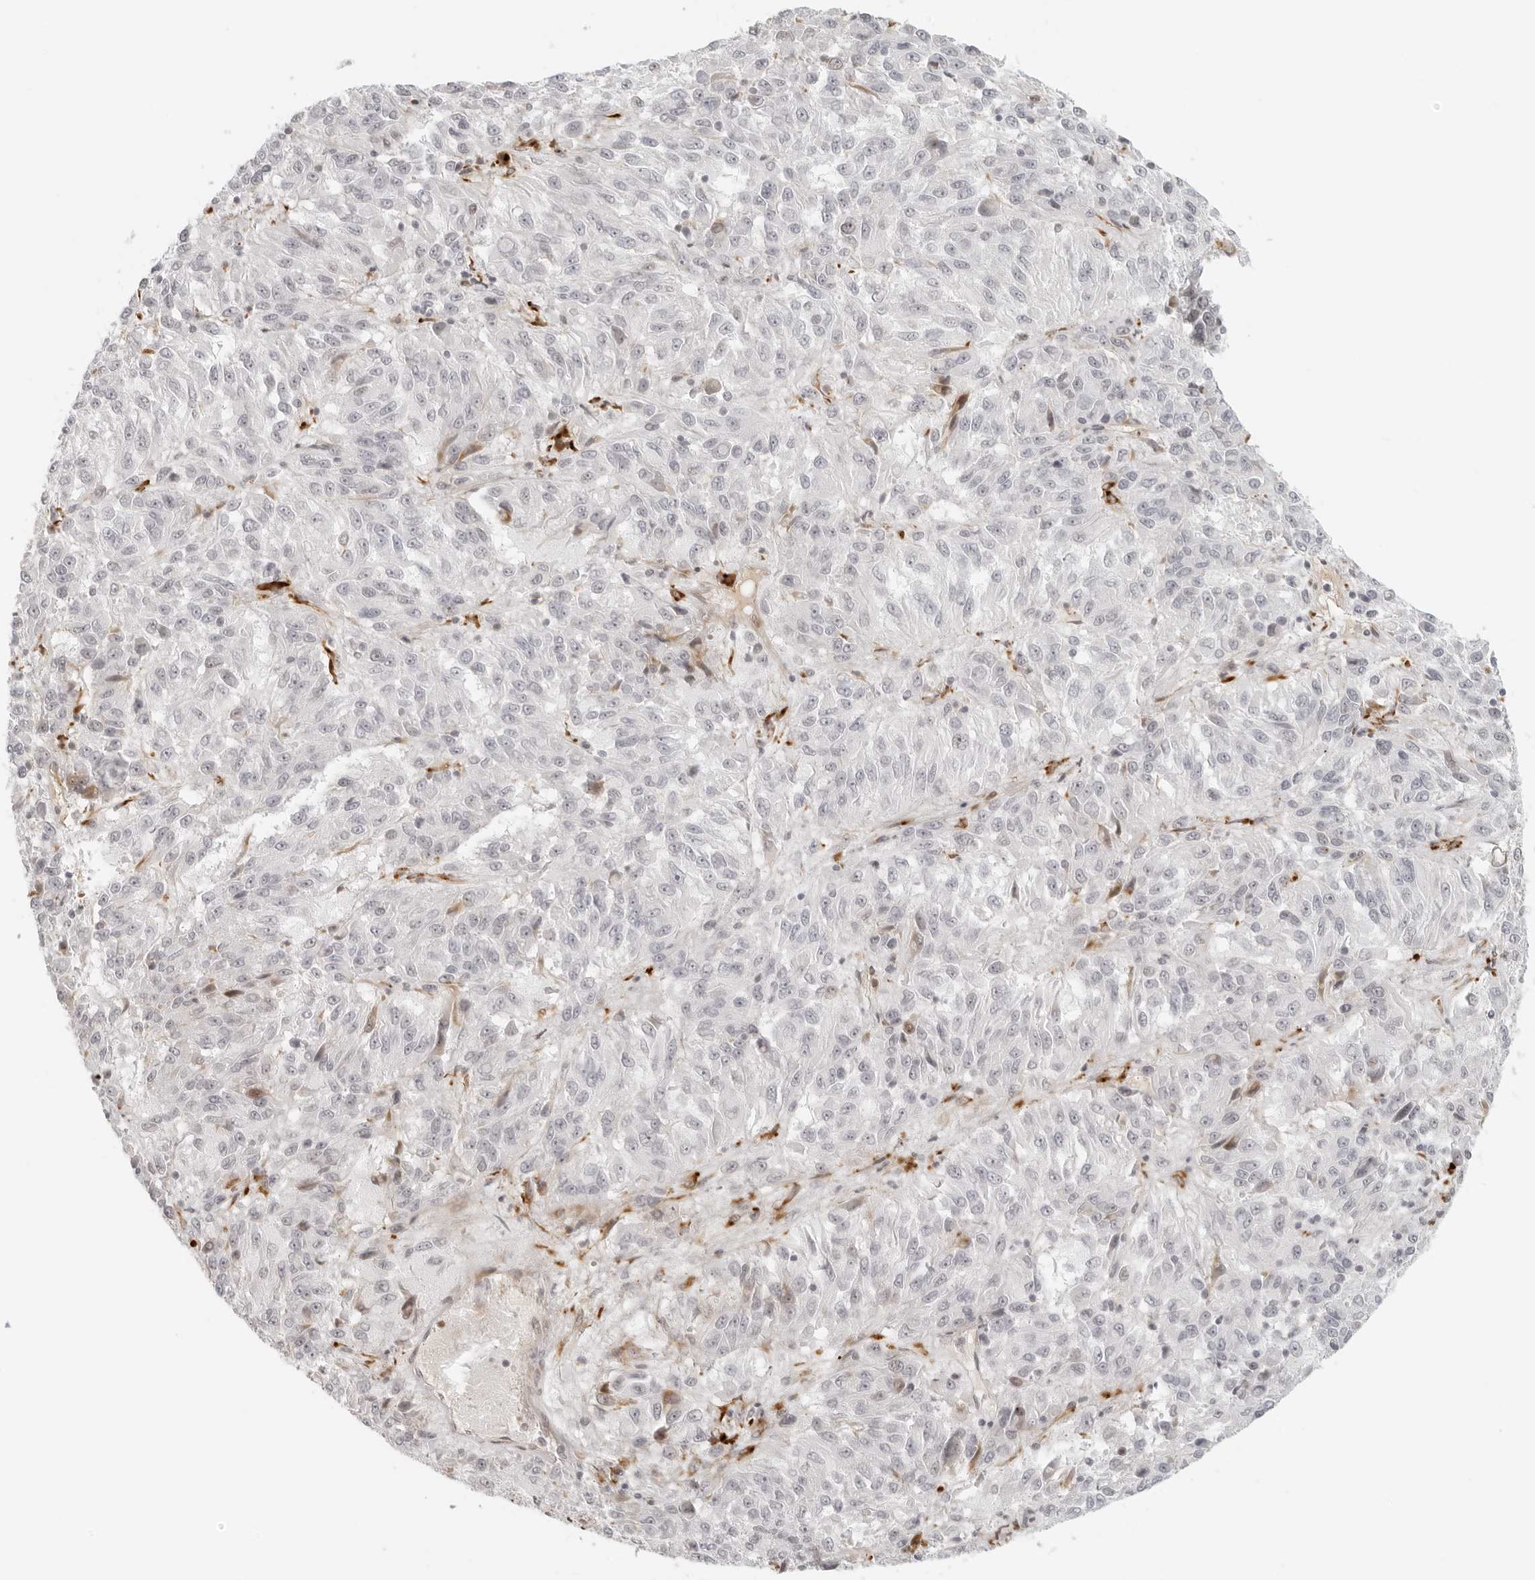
{"staining": {"intensity": "negative", "quantity": "none", "location": "none"}, "tissue": "melanoma", "cell_type": "Tumor cells", "image_type": "cancer", "snomed": [{"axis": "morphology", "description": "Malignant melanoma, Metastatic site"}, {"axis": "topography", "description": "Lung"}], "caption": "Immunohistochemistry (IHC) image of neoplastic tissue: human melanoma stained with DAB (3,3'-diaminobenzidine) exhibits no significant protein expression in tumor cells.", "gene": "ZNF678", "patient": {"sex": "male", "age": 64}}